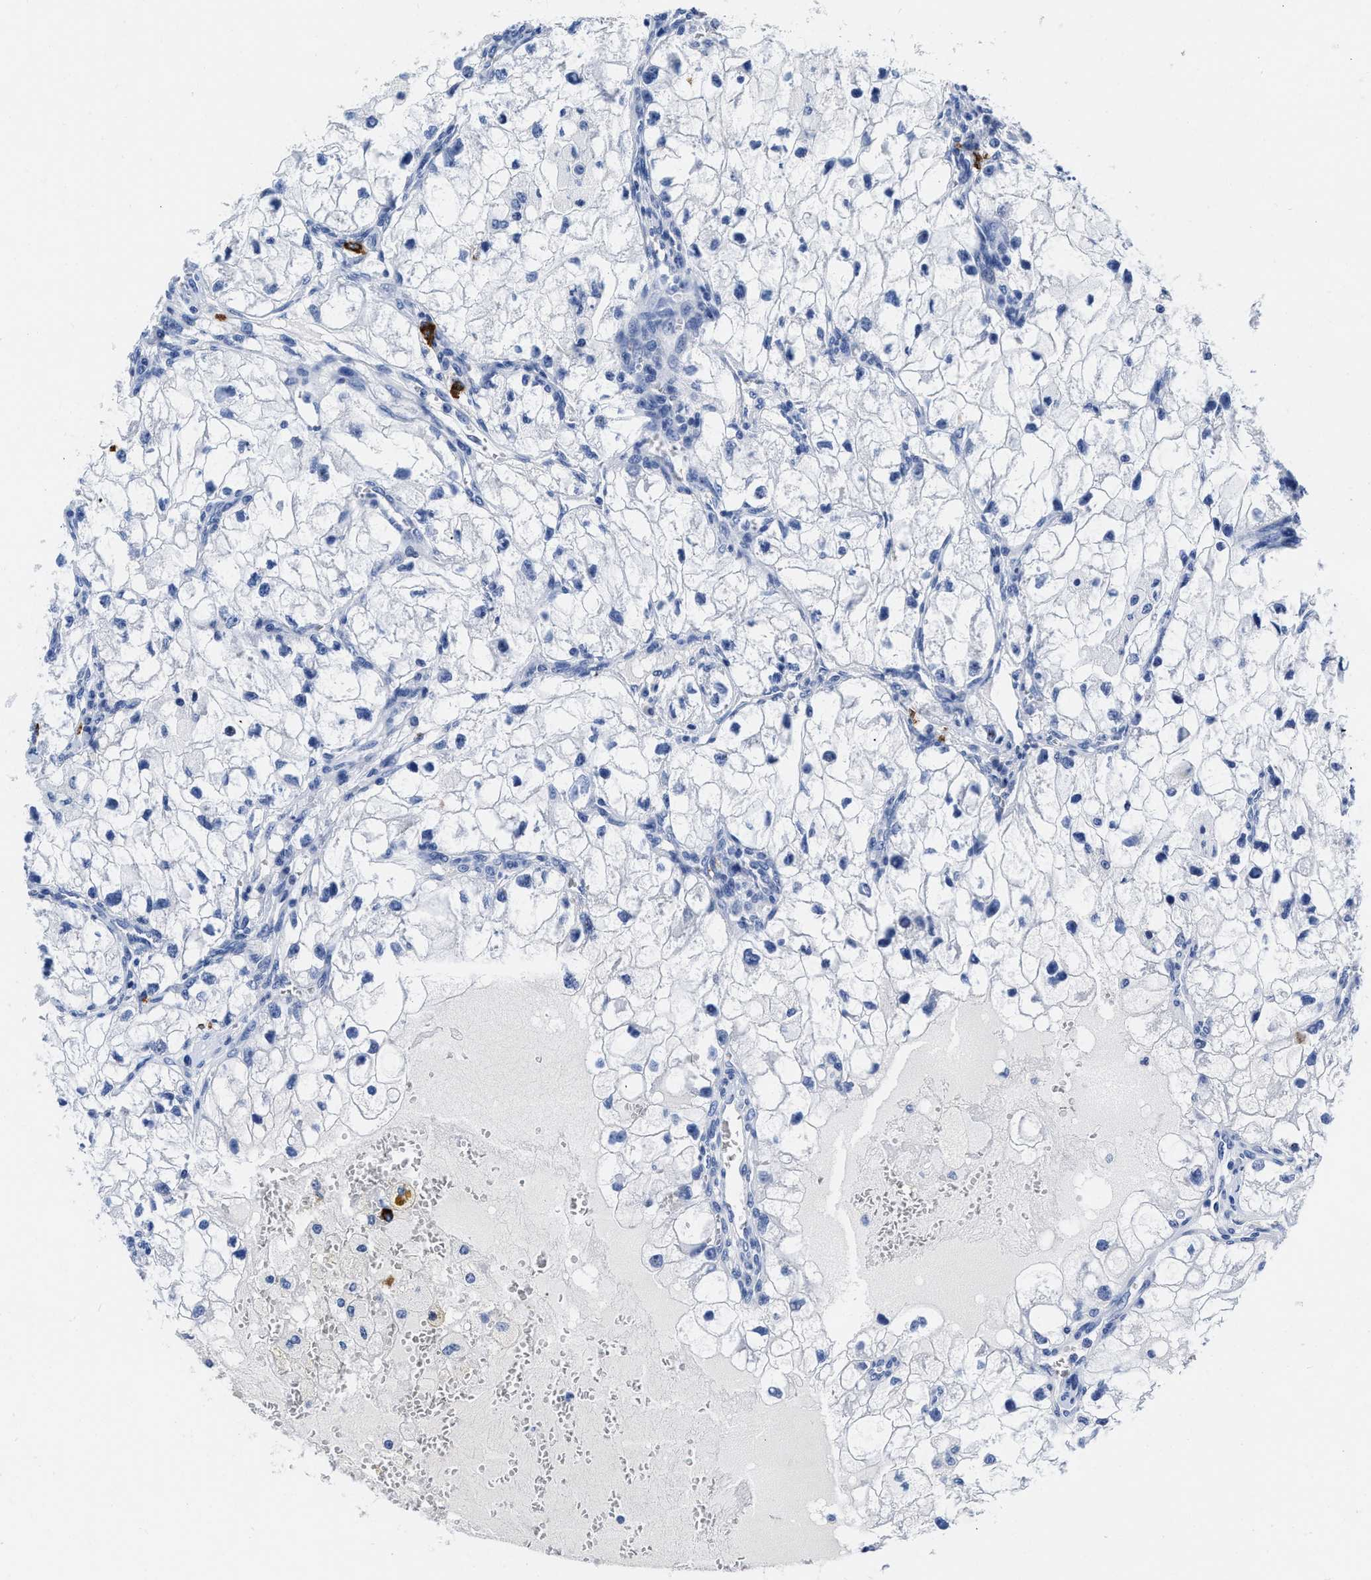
{"staining": {"intensity": "negative", "quantity": "none", "location": "none"}, "tissue": "renal cancer", "cell_type": "Tumor cells", "image_type": "cancer", "snomed": [{"axis": "morphology", "description": "Adenocarcinoma, NOS"}, {"axis": "topography", "description": "Kidney"}], "caption": "A high-resolution image shows IHC staining of renal adenocarcinoma, which reveals no significant positivity in tumor cells.", "gene": "CER1", "patient": {"sex": "female", "age": 70}}